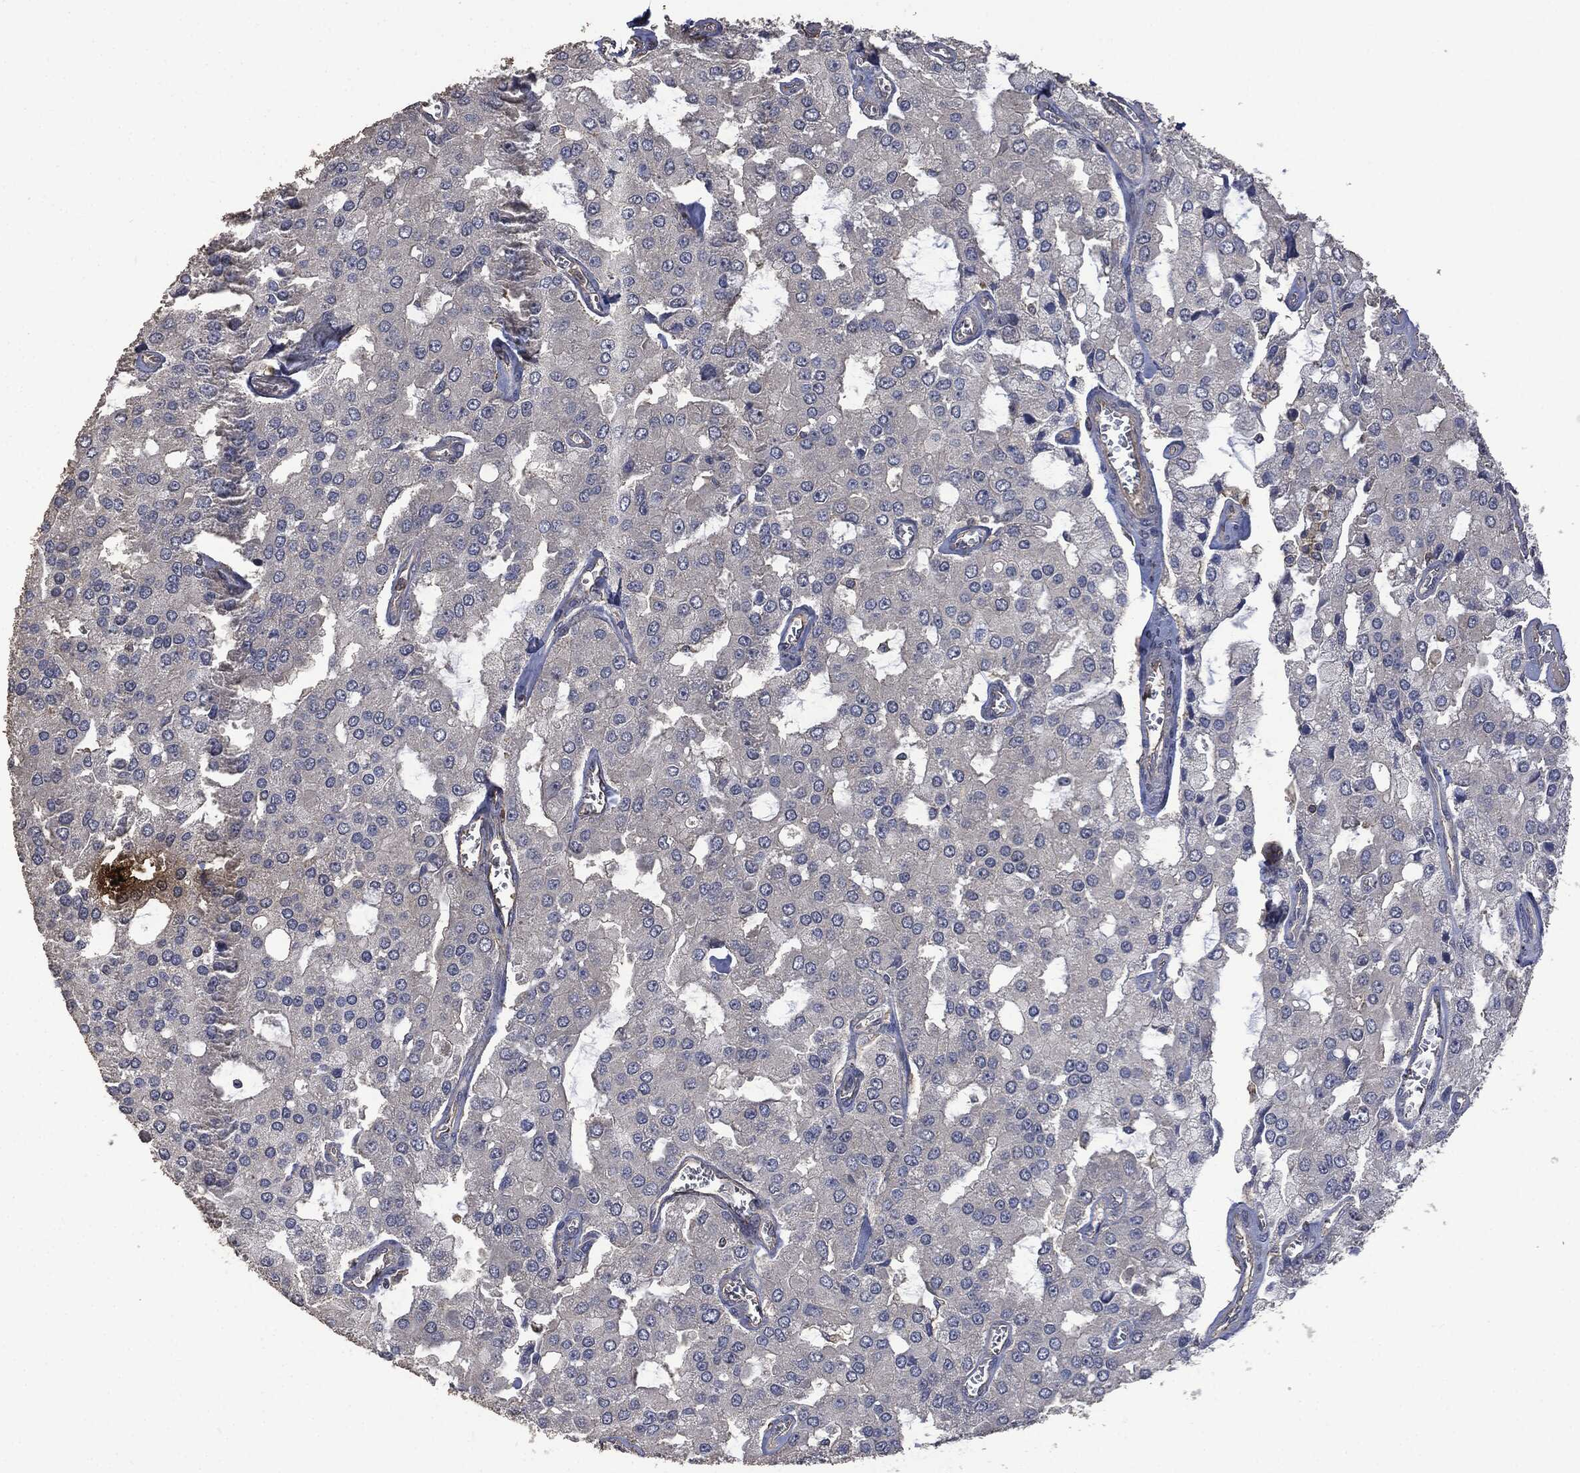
{"staining": {"intensity": "negative", "quantity": "none", "location": "none"}, "tissue": "prostate cancer", "cell_type": "Tumor cells", "image_type": "cancer", "snomed": [{"axis": "morphology", "description": "Adenocarcinoma, NOS"}, {"axis": "topography", "description": "Prostate and seminal vesicle, NOS"}, {"axis": "topography", "description": "Prostate"}], "caption": "Tumor cells are negative for brown protein staining in prostate adenocarcinoma.", "gene": "MSLN", "patient": {"sex": "male", "age": 67}}